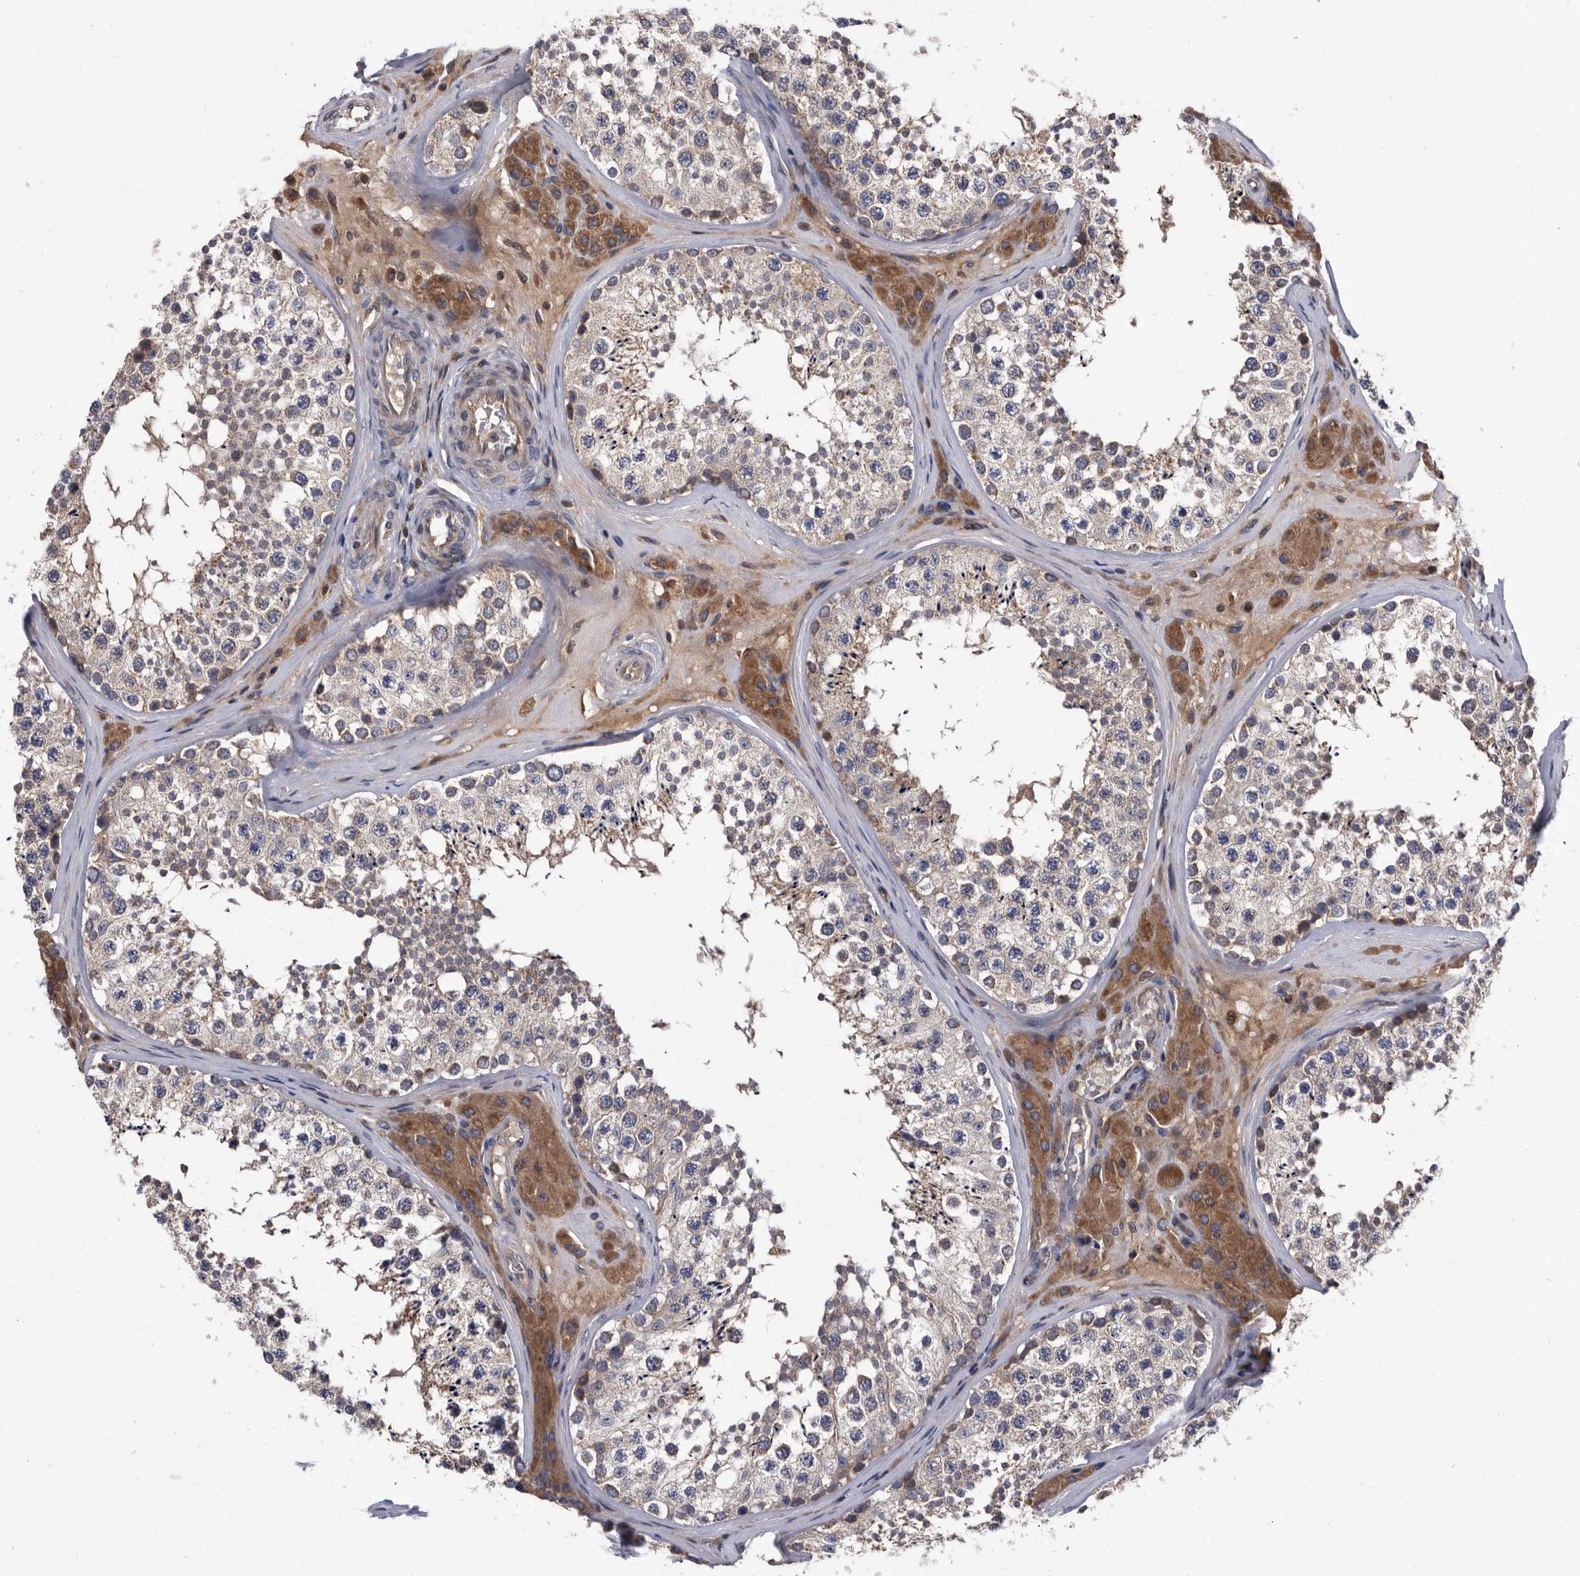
{"staining": {"intensity": "weak", "quantity": ">75%", "location": "cytoplasmic/membranous"}, "tissue": "testis", "cell_type": "Cells in seminiferous ducts", "image_type": "normal", "snomed": [{"axis": "morphology", "description": "Normal tissue, NOS"}, {"axis": "topography", "description": "Testis"}], "caption": "A micrograph of human testis stained for a protein reveals weak cytoplasmic/membranous brown staining in cells in seminiferous ducts. The staining is performed using DAB (3,3'-diaminobenzidine) brown chromogen to label protein expression. The nuclei are counter-stained blue using hematoxylin.", "gene": "DTNBP1", "patient": {"sex": "male", "age": 46}}